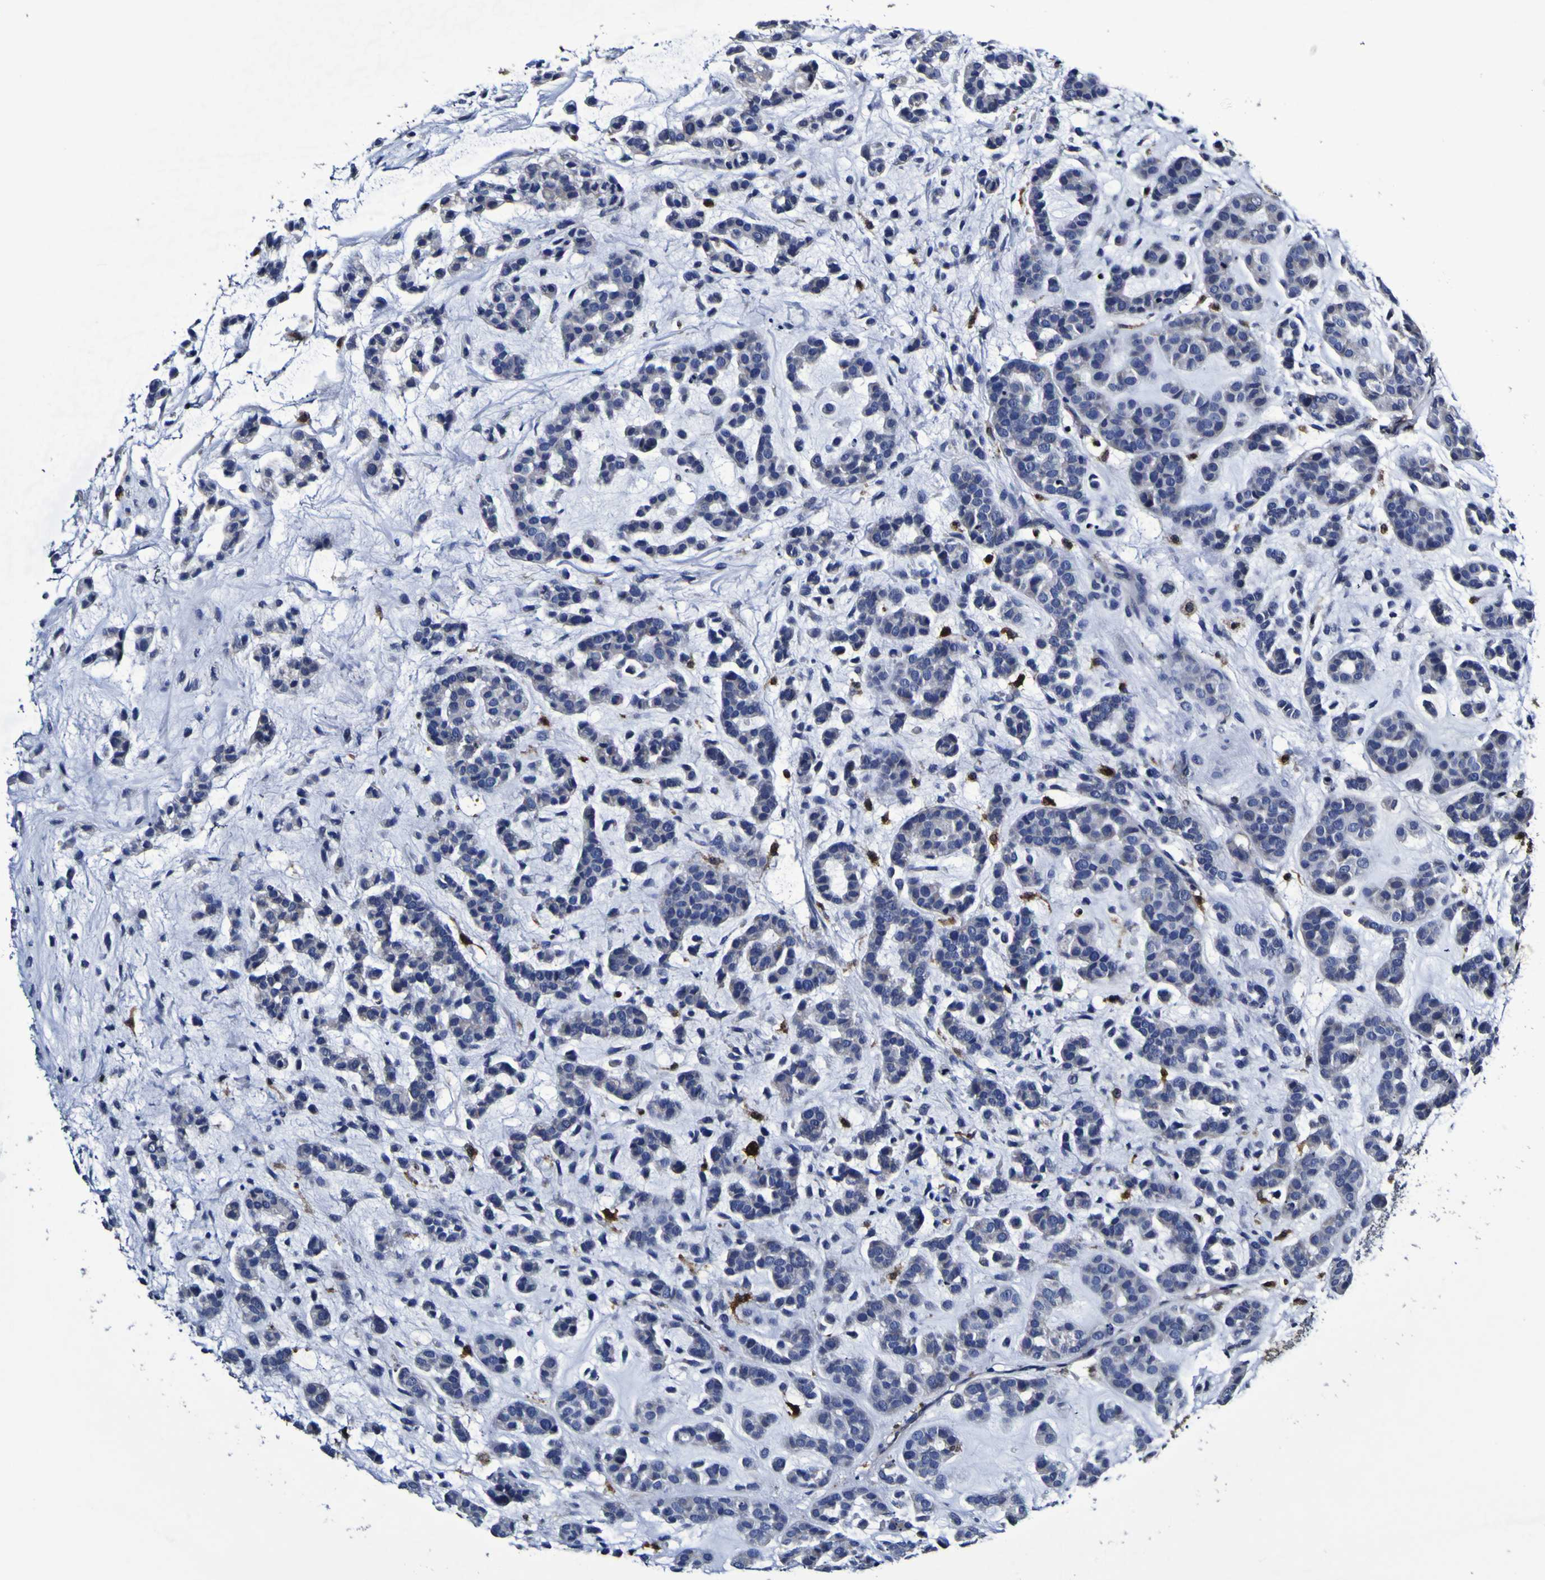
{"staining": {"intensity": "negative", "quantity": "none", "location": "none"}, "tissue": "head and neck cancer", "cell_type": "Tumor cells", "image_type": "cancer", "snomed": [{"axis": "morphology", "description": "Adenocarcinoma, NOS"}, {"axis": "morphology", "description": "Adenoma, NOS"}, {"axis": "topography", "description": "Head-Neck"}], "caption": "This is an immunohistochemistry photomicrograph of human head and neck adenocarcinoma. There is no staining in tumor cells.", "gene": "GPX1", "patient": {"sex": "female", "age": 55}}